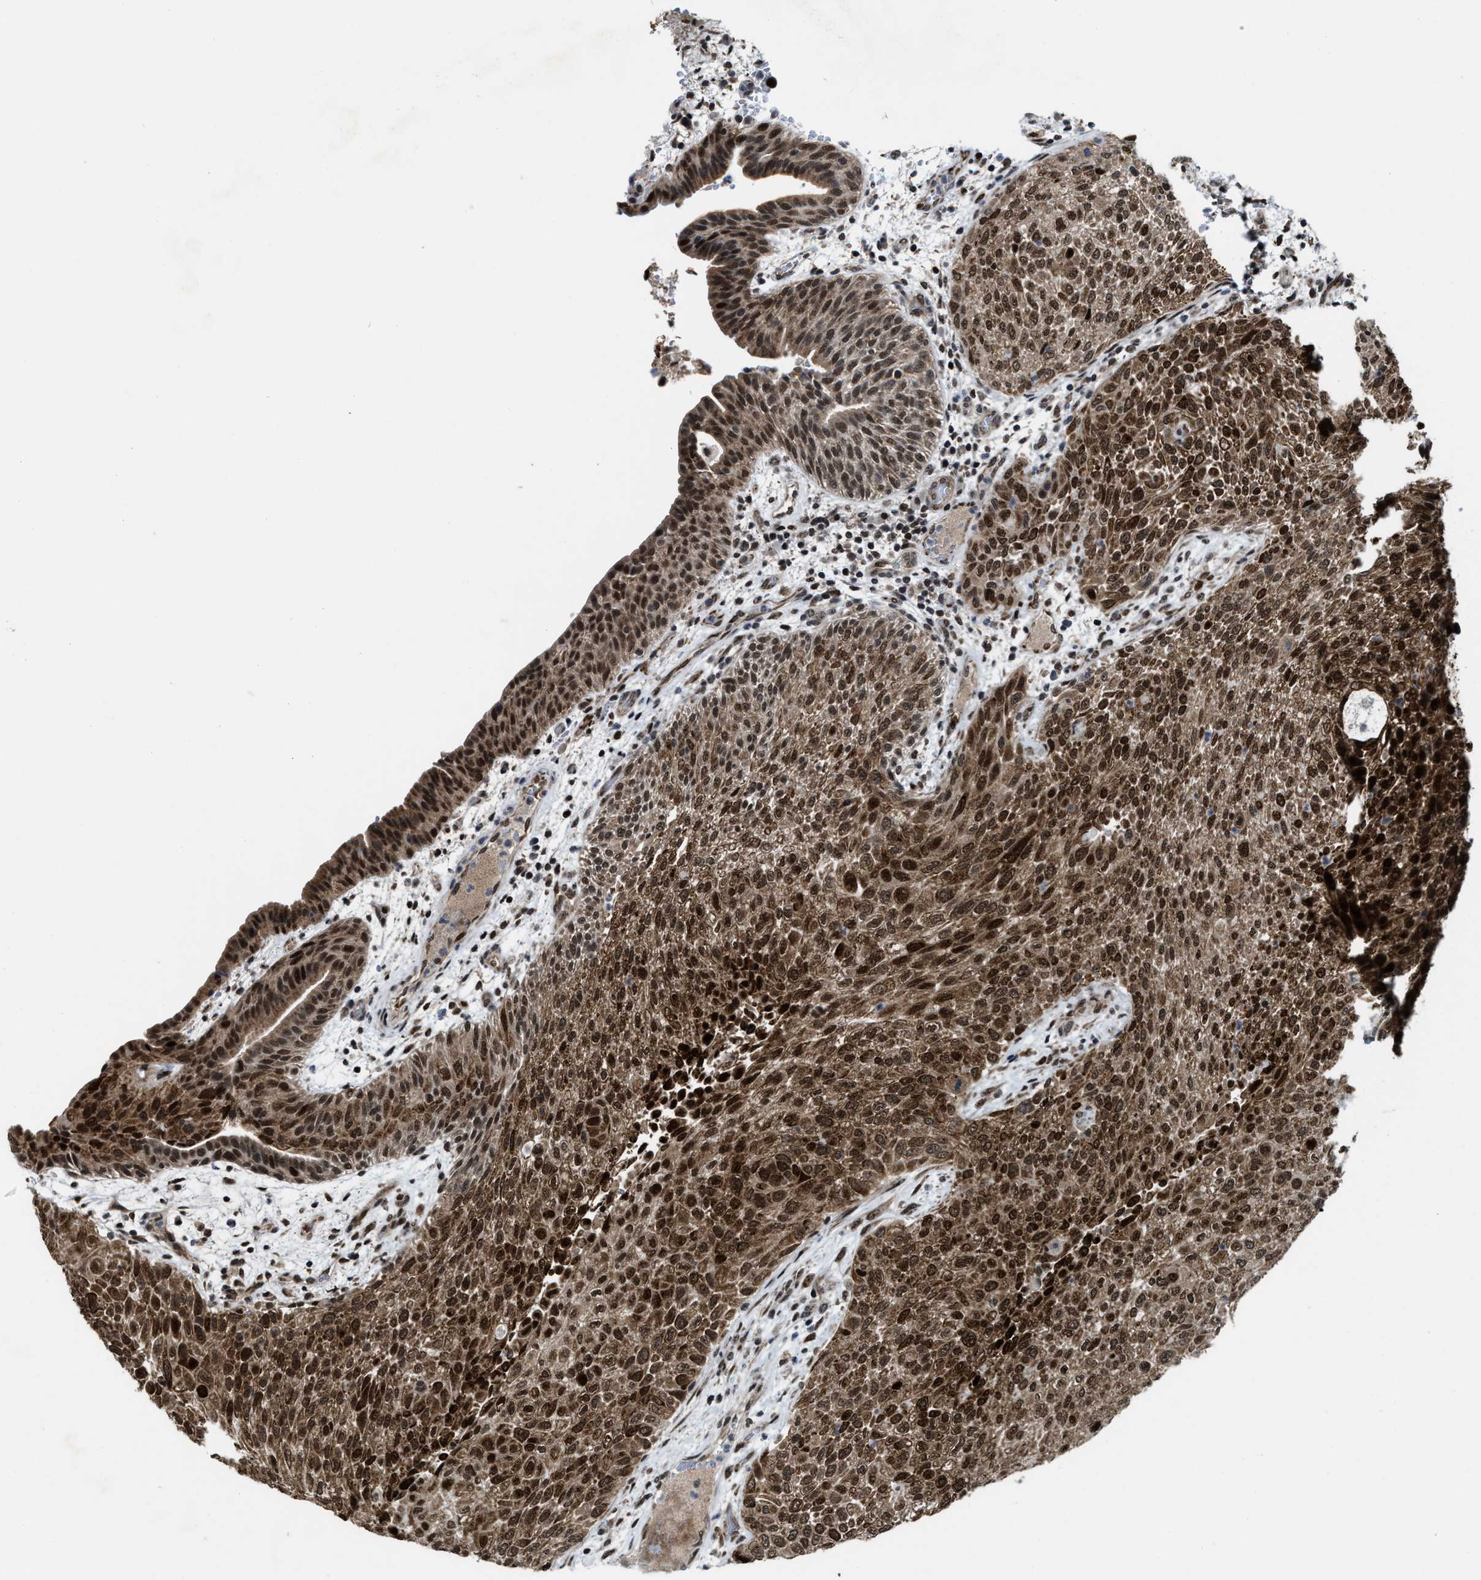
{"staining": {"intensity": "strong", "quantity": ">75%", "location": "cytoplasmic/membranous,nuclear"}, "tissue": "urothelial cancer", "cell_type": "Tumor cells", "image_type": "cancer", "snomed": [{"axis": "morphology", "description": "Urothelial carcinoma, Low grade"}, {"axis": "morphology", "description": "Urothelial carcinoma, High grade"}, {"axis": "topography", "description": "Urinary bladder"}], "caption": "A photomicrograph of urothelial cancer stained for a protein exhibits strong cytoplasmic/membranous and nuclear brown staining in tumor cells. The protein of interest is stained brown, and the nuclei are stained in blue (DAB (3,3'-diaminobenzidine) IHC with brightfield microscopy, high magnification).", "gene": "ZNF250", "patient": {"sex": "male", "age": 35}}